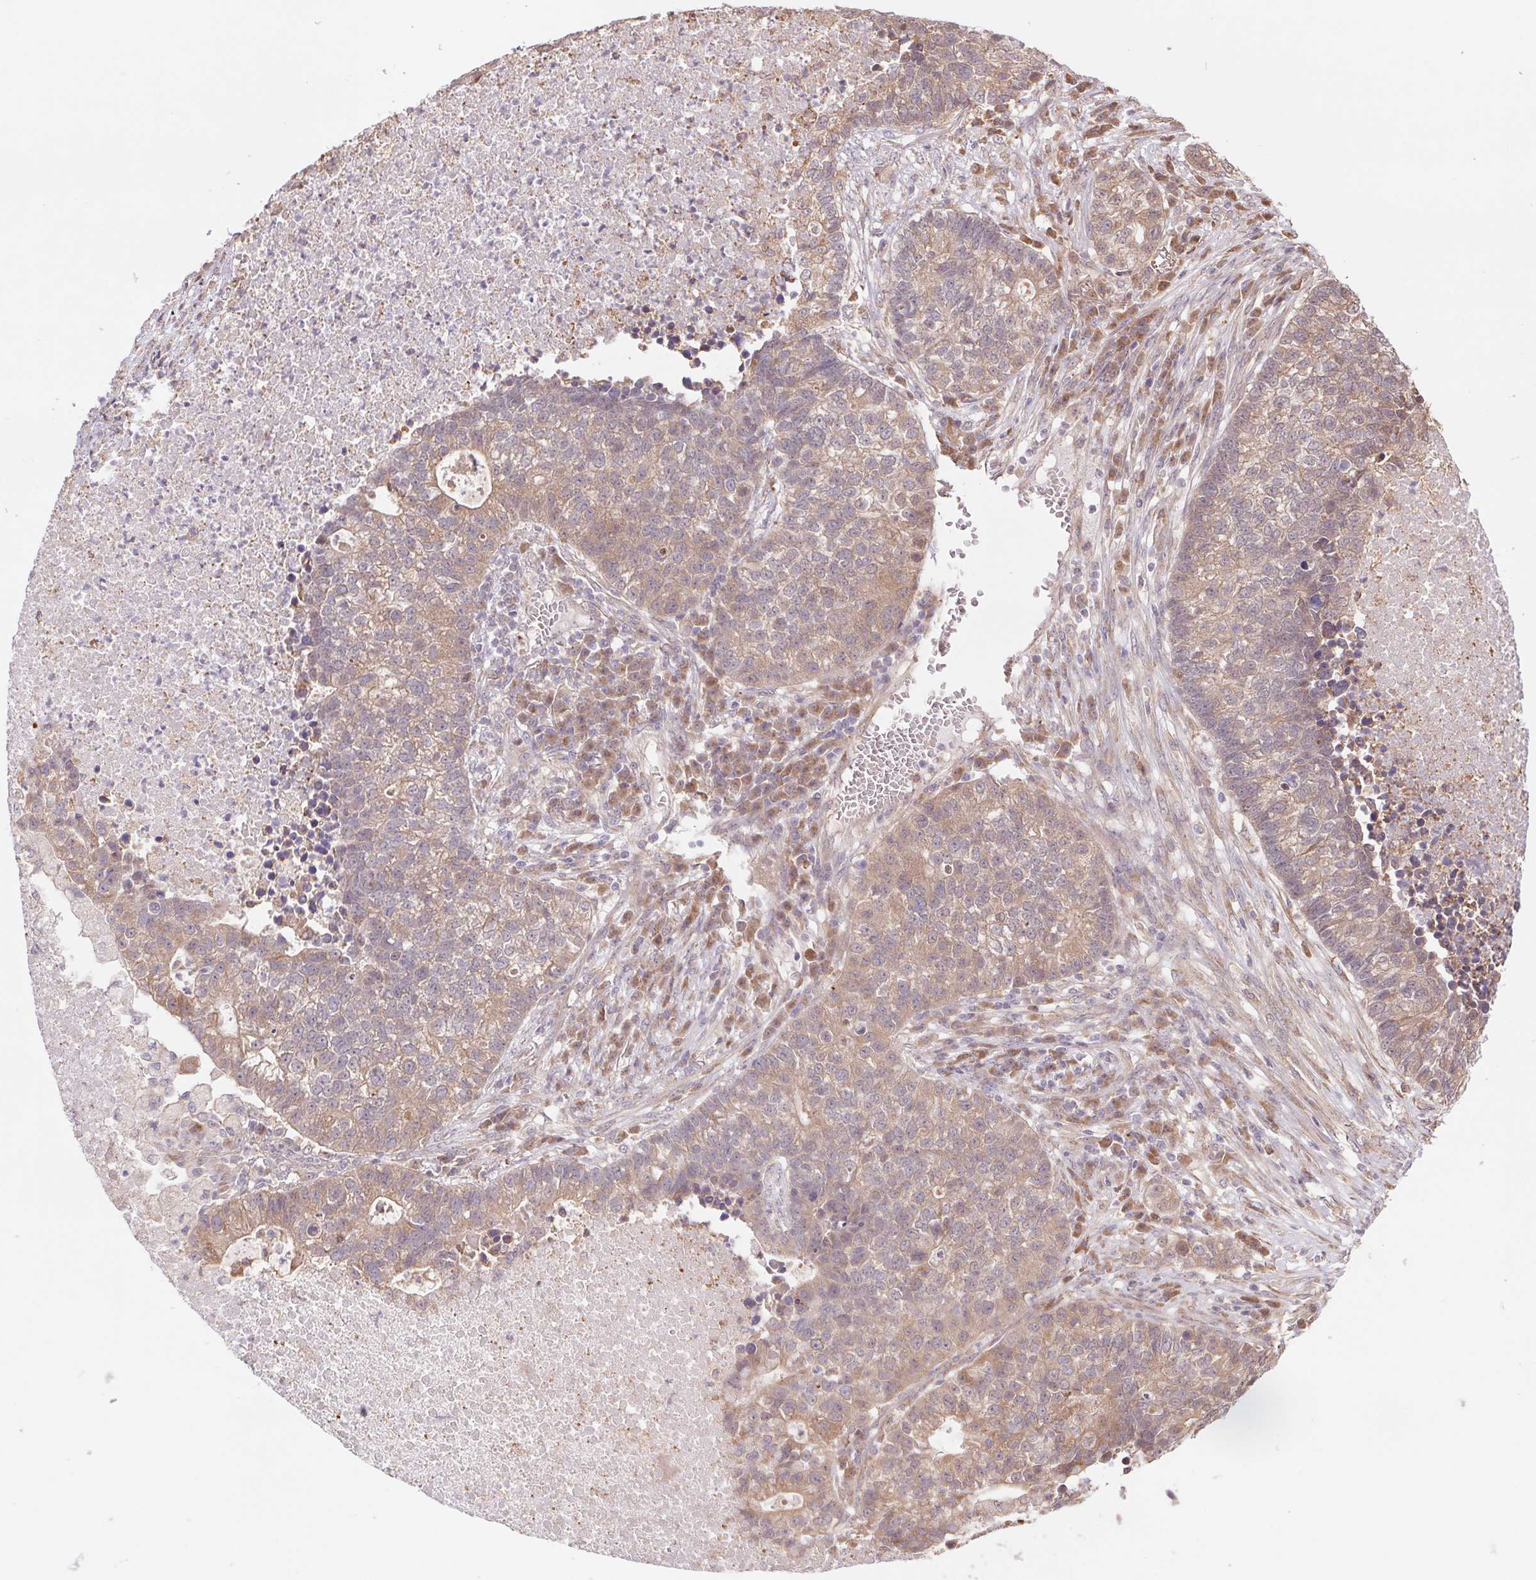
{"staining": {"intensity": "weak", "quantity": "<25%", "location": "cytoplasmic/membranous"}, "tissue": "lung cancer", "cell_type": "Tumor cells", "image_type": "cancer", "snomed": [{"axis": "morphology", "description": "Adenocarcinoma, NOS"}, {"axis": "topography", "description": "Lung"}], "caption": "Protein analysis of adenocarcinoma (lung) displays no significant staining in tumor cells.", "gene": "RRM1", "patient": {"sex": "male", "age": 57}}